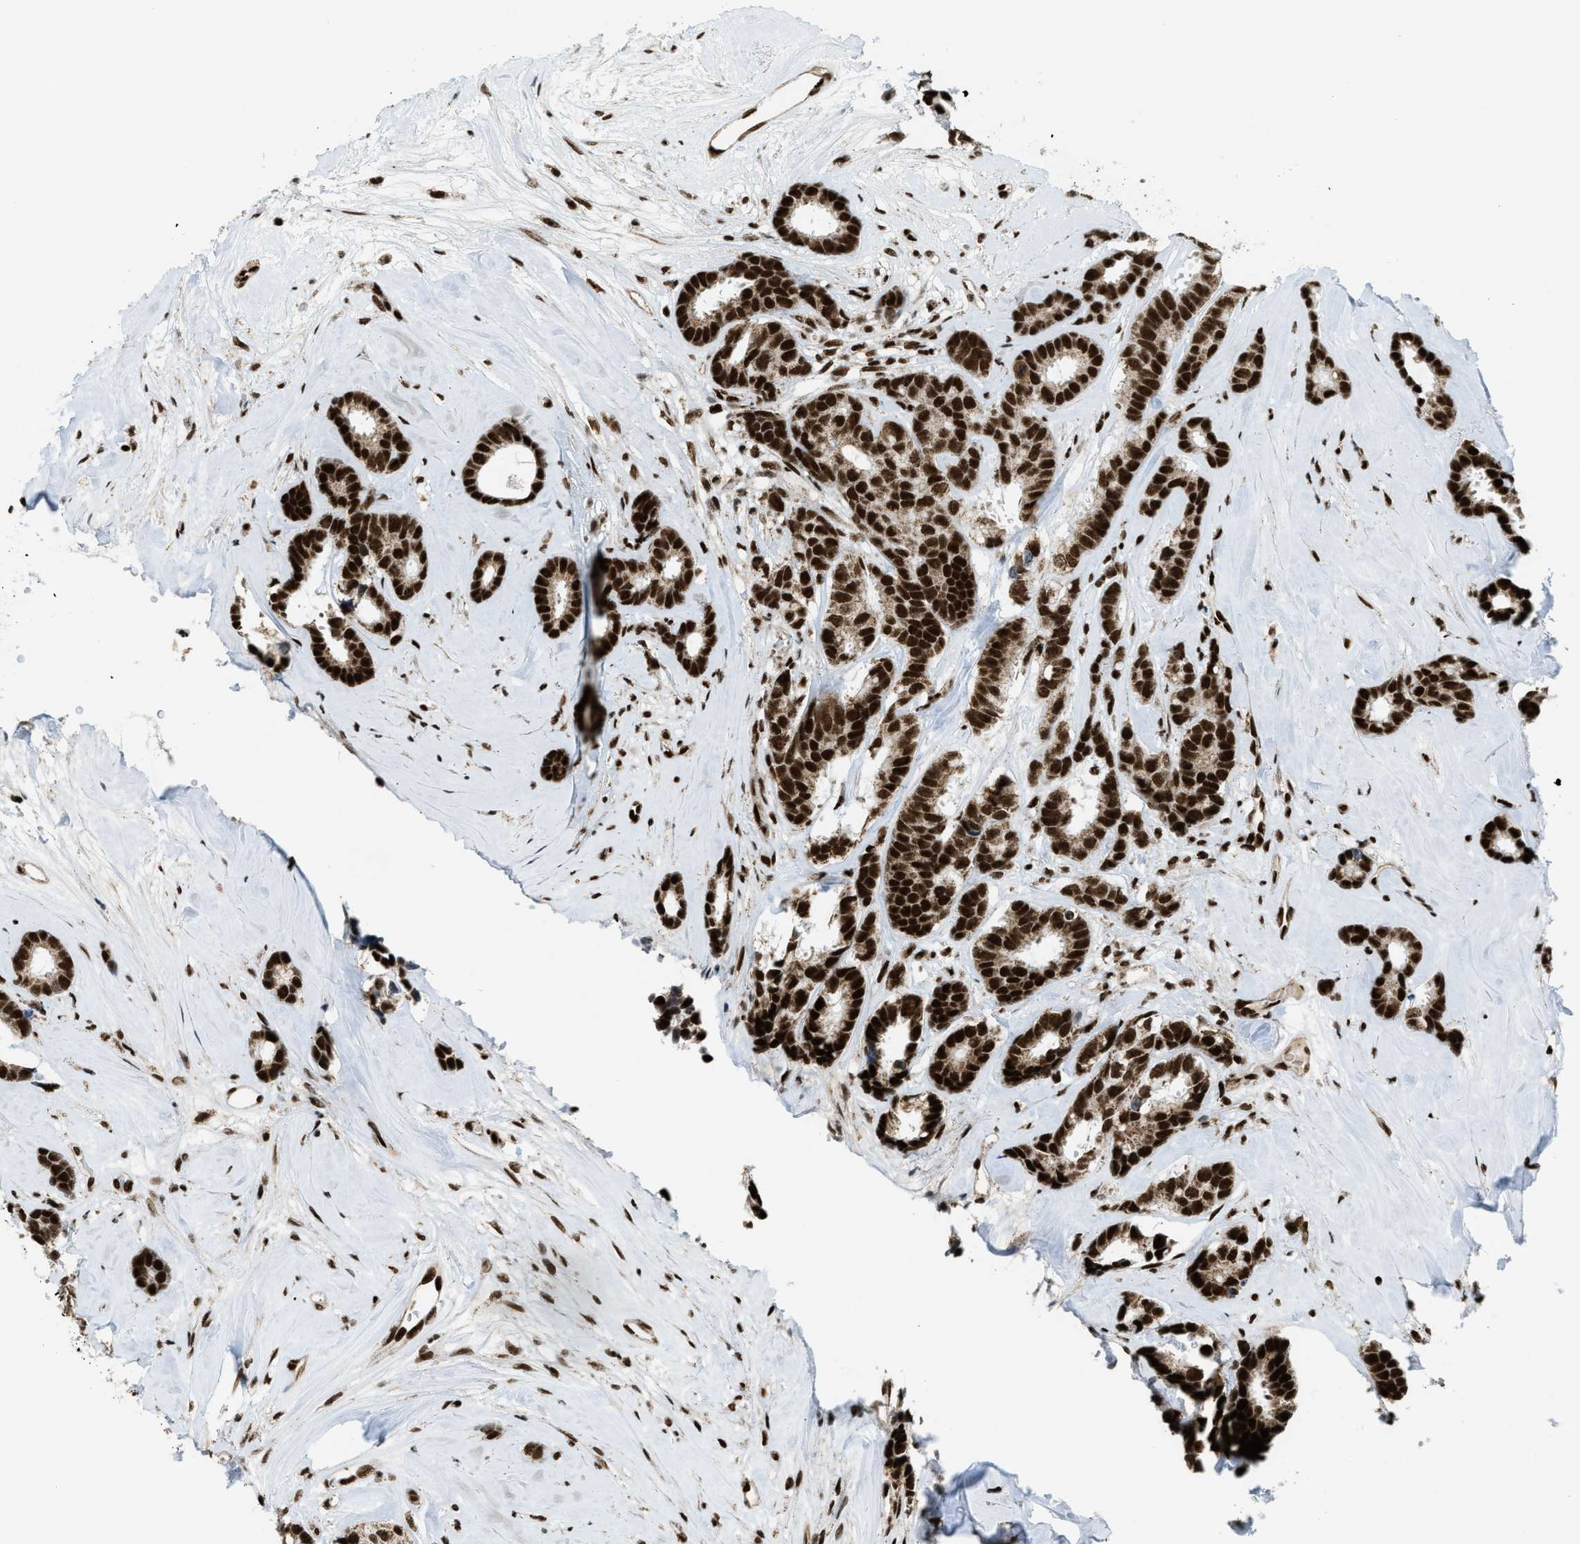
{"staining": {"intensity": "strong", "quantity": ">75%", "location": "nuclear"}, "tissue": "breast cancer", "cell_type": "Tumor cells", "image_type": "cancer", "snomed": [{"axis": "morphology", "description": "Duct carcinoma"}, {"axis": "topography", "description": "Breast"}], "caption": "A micrograph showing strong nuclear expression in approximately >75% of tumor cells in breast cancer (infiltrating ductal carcinoma), as visualized by brown immunohistochemical staining.", "gene": "GABPB1", "patient": {"sex": "female", "age": 87}}